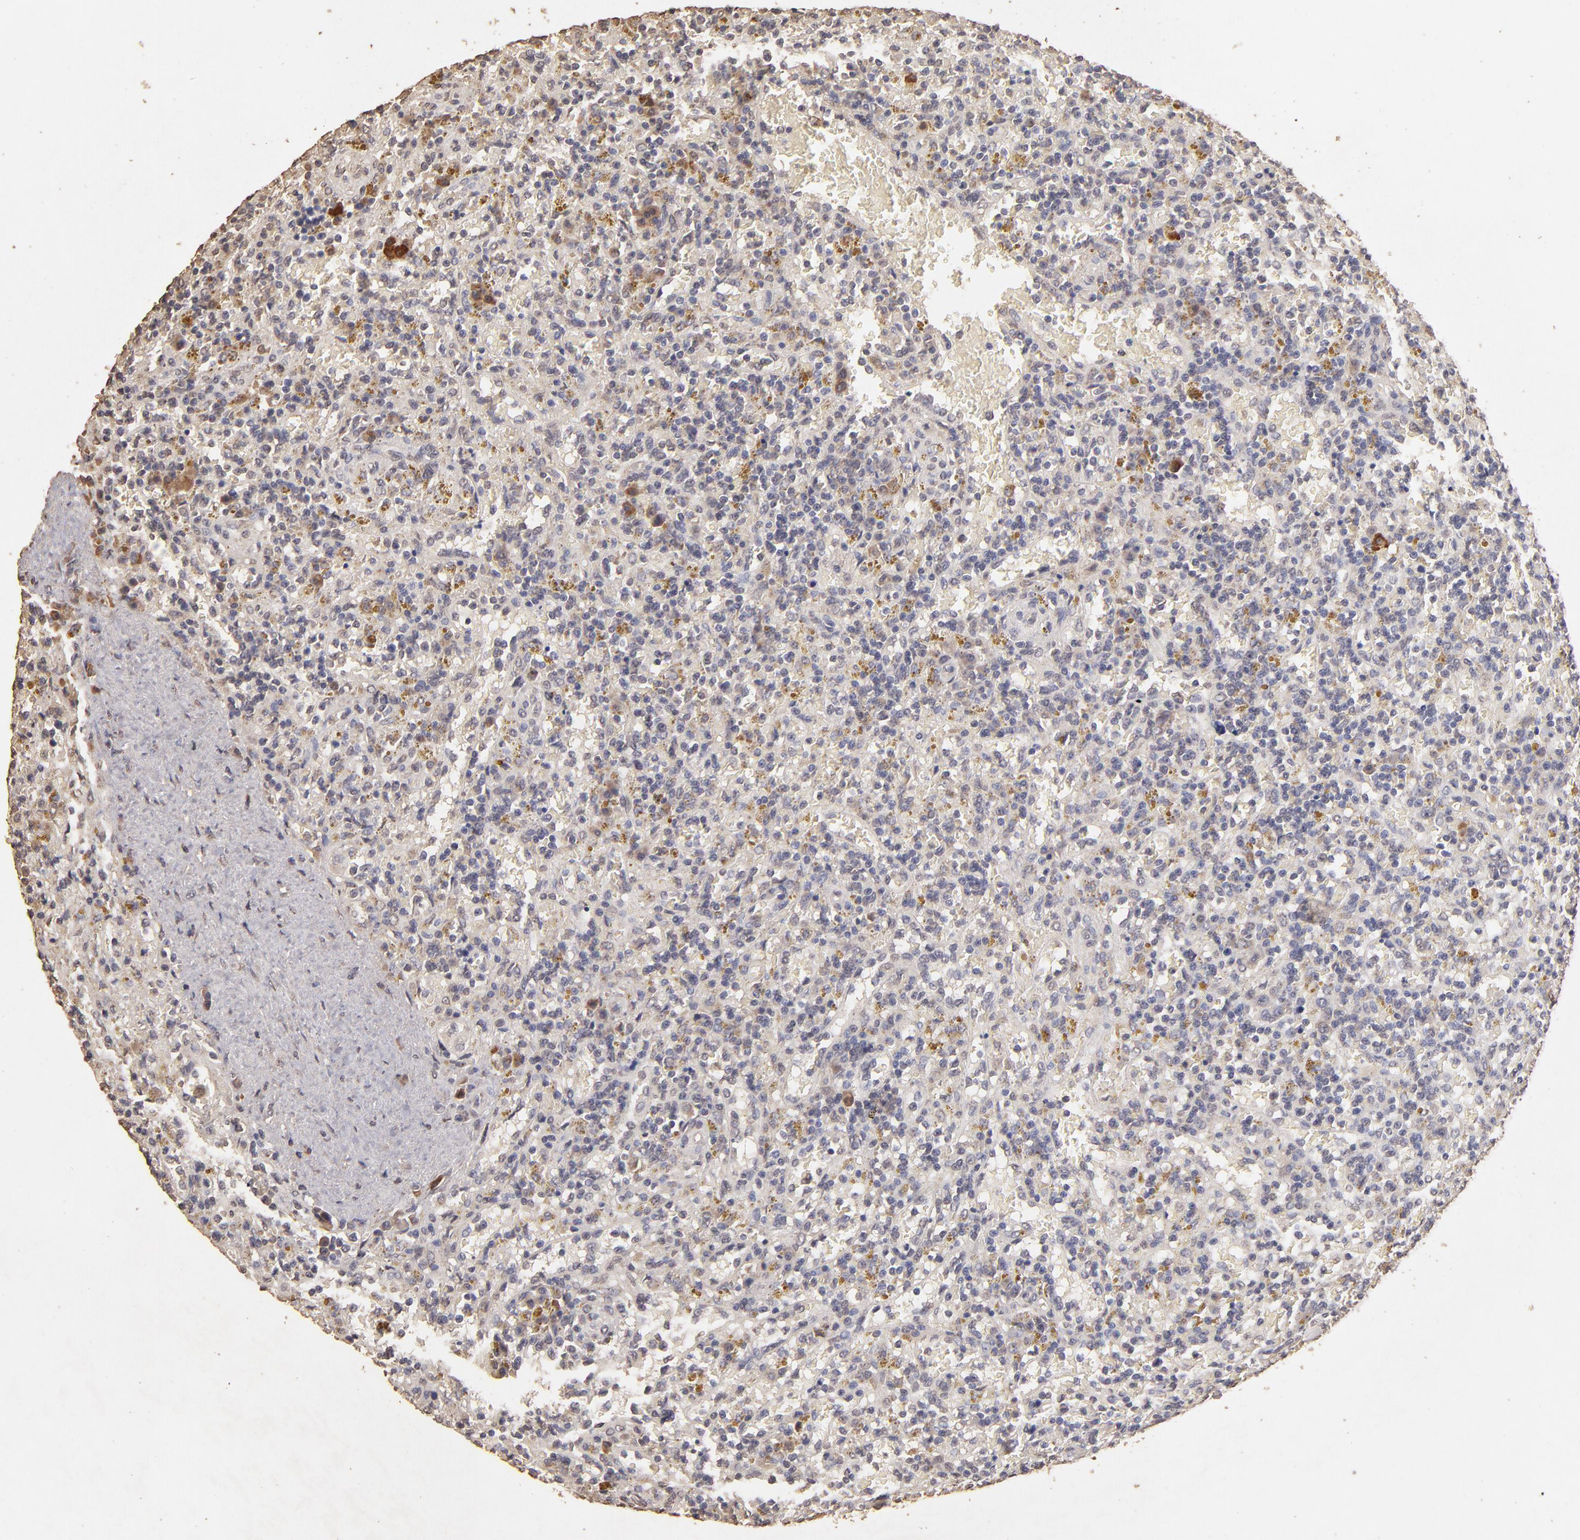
{"staining": {"intensity": "weak", "quantity": "<25%", "location": "cytoplasmic/membranous"}, "tissue": "lymphoma", "cell_type": "Tumor cells", "image_type": "cancer", "snomed": [{"axis": "morphology", "description": "Malignant lymphoma, non-Hodgkin's type, Low grade"}, {"axis": "topography", "description": "Spleen"}], "caption": "A photomicrograph of human malignant lymphoma, non-Hodgkin's type (low-grade) is negative for staining in tumor cells.", "gene": "OPHN1", "patient": {"sex": "female", "age": 65}}